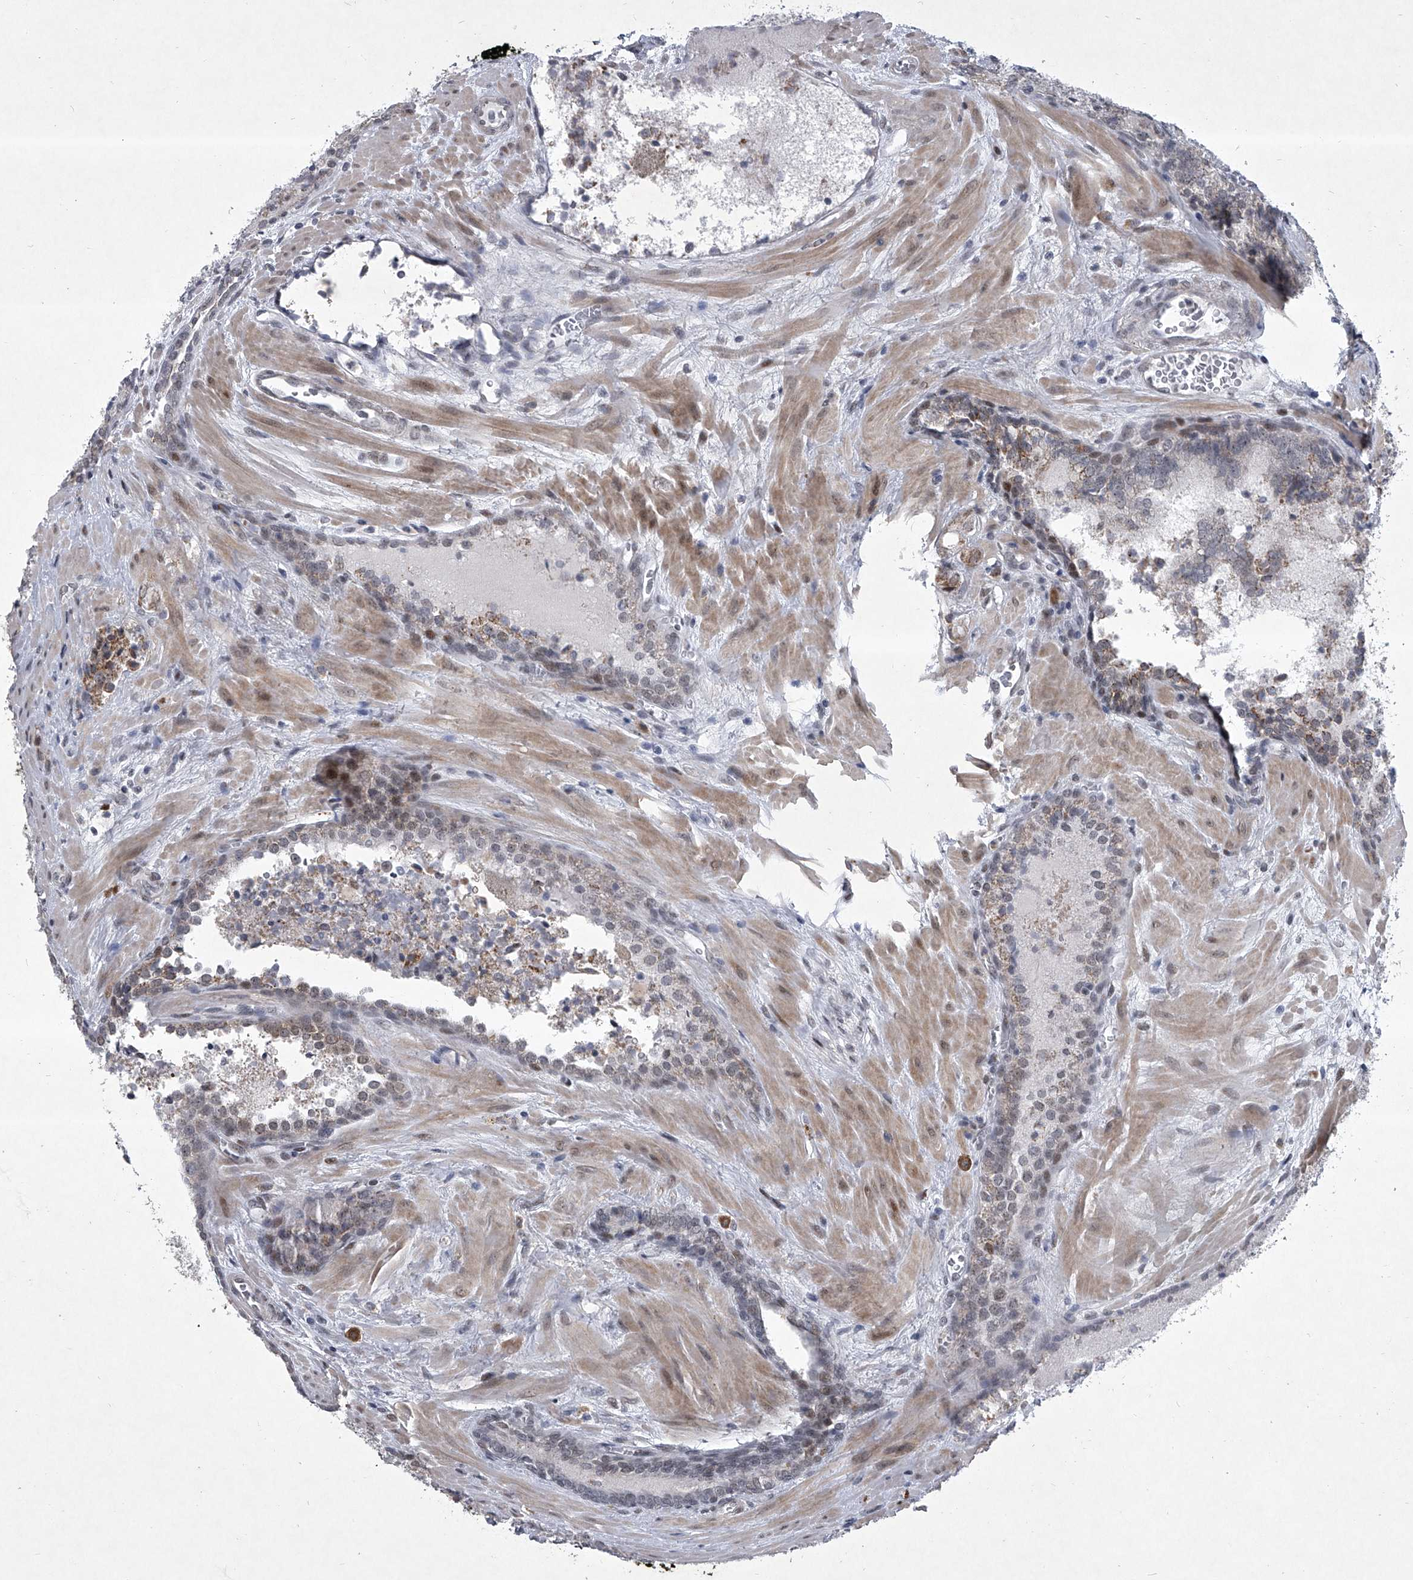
{"staining": {"intensity": "moderate", "quantity": "25%-75%", "location": "cytoplasmic/membranous"}, "tissue": "prostate cancer", "cell_type": "Tumor cells", "image_type": "cancer", "snomed": [{"axis": "morphology", "description": "Adenocarcinoma, Low grade"}, {"axis": "topography", "description": "Prostate"}], "caption": "Tumor cells demonstrate medium levels of moderate cytoplasmic/membranous staining in approximately 25%-75% of cells in human prostate cancer.", "gene": "MLLT1", "patient": {"sex": "male", "age": 67}}